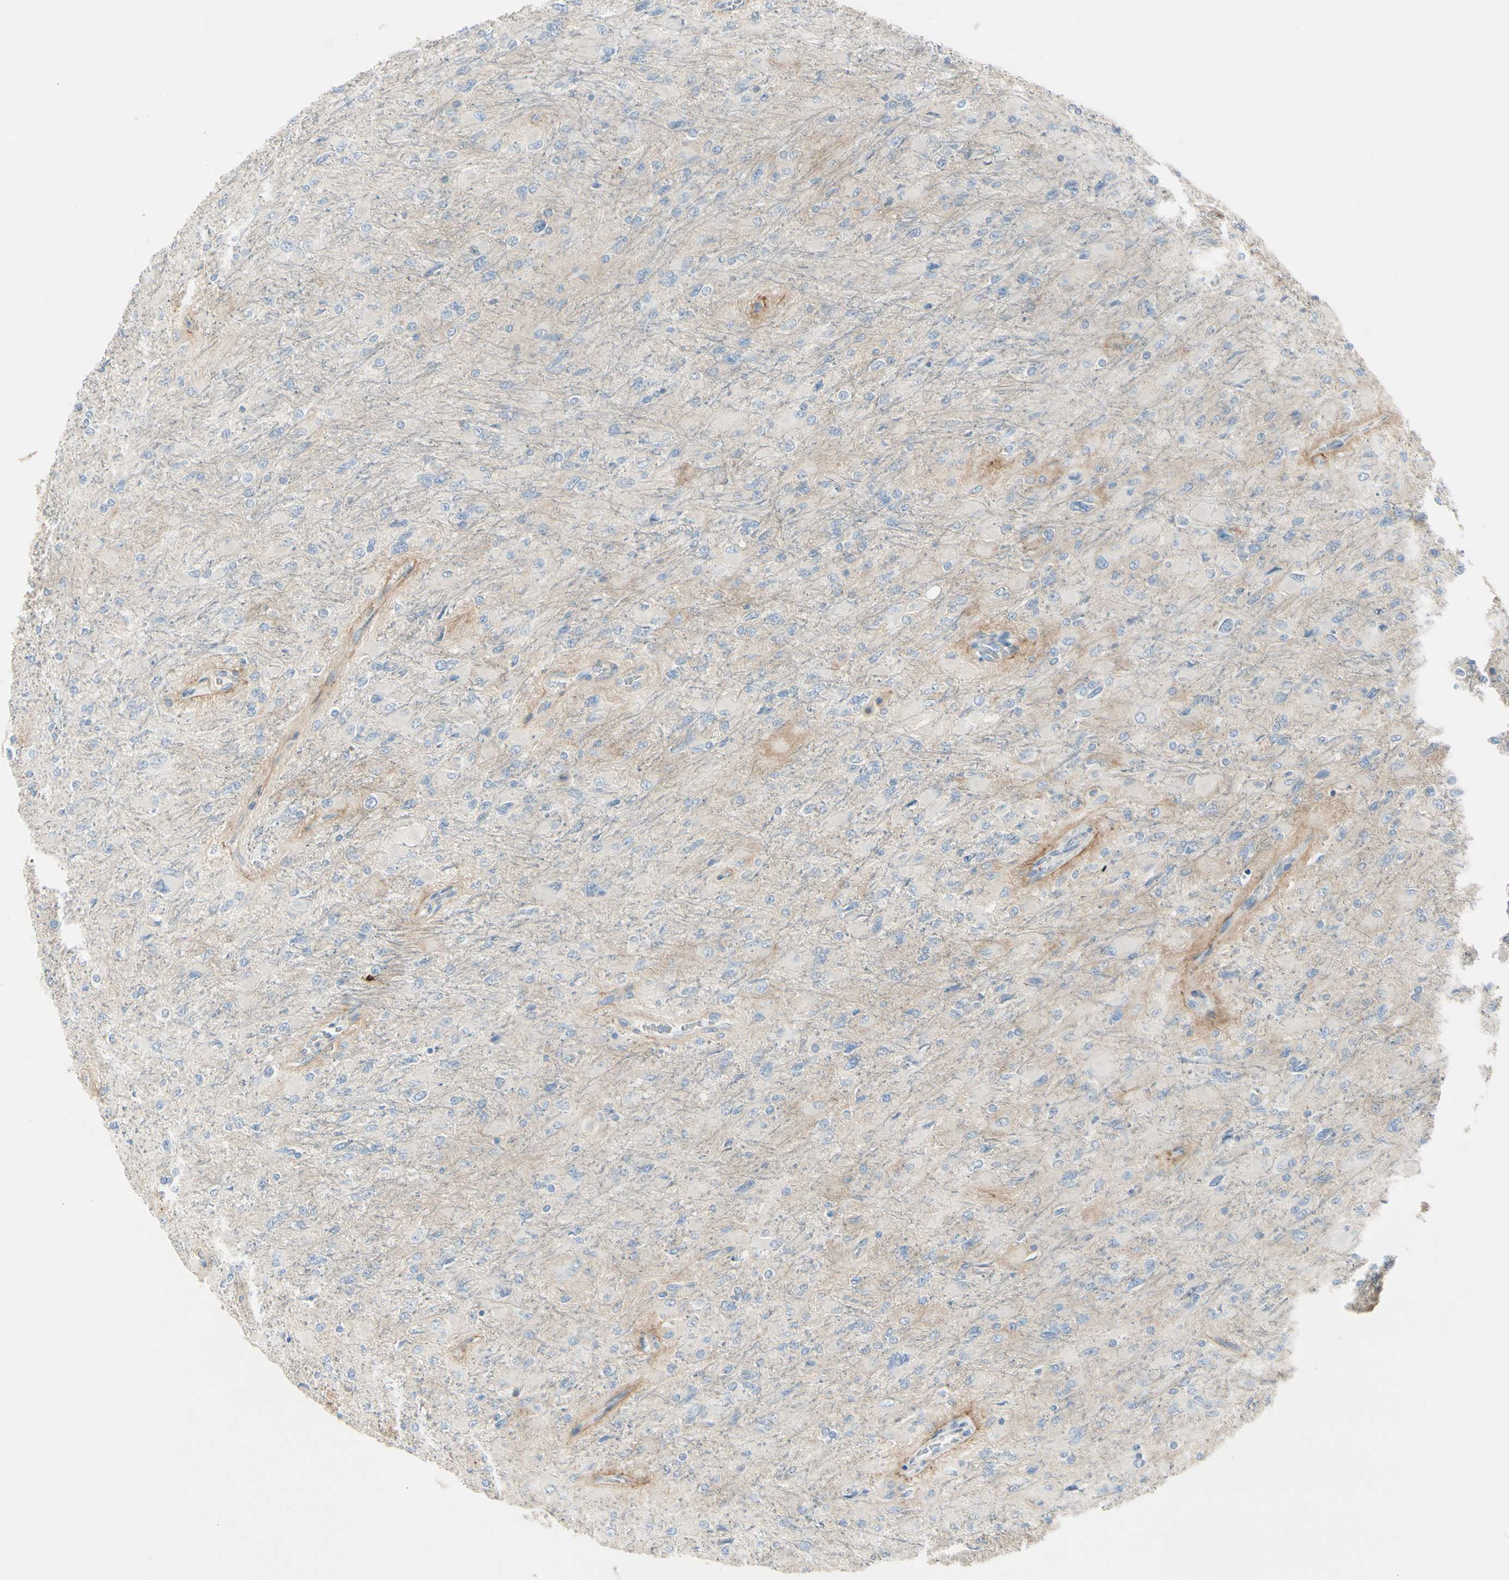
{"staining": {"intensity": "weak", "quantity": "<25%", "location": "cytoplasmic/membranous"}, "tissue": "glioma", "cell_type": "Tumor cells", "image_type": "cancer", "snomed": [{"axis": "morphology", "description": "Glioma, malignant, High grade"}, {"axis": "topography", "description": "Cerebral cortex"}], "caption": "IHC of human glioma displays no expression in tumor cells. (Brightfield microscopy of DAB (3,3'-diaminobenzidine) IHC at high magnification).", "gene": "ITGA3", "patient": {"sex": "female", "age": 36}}